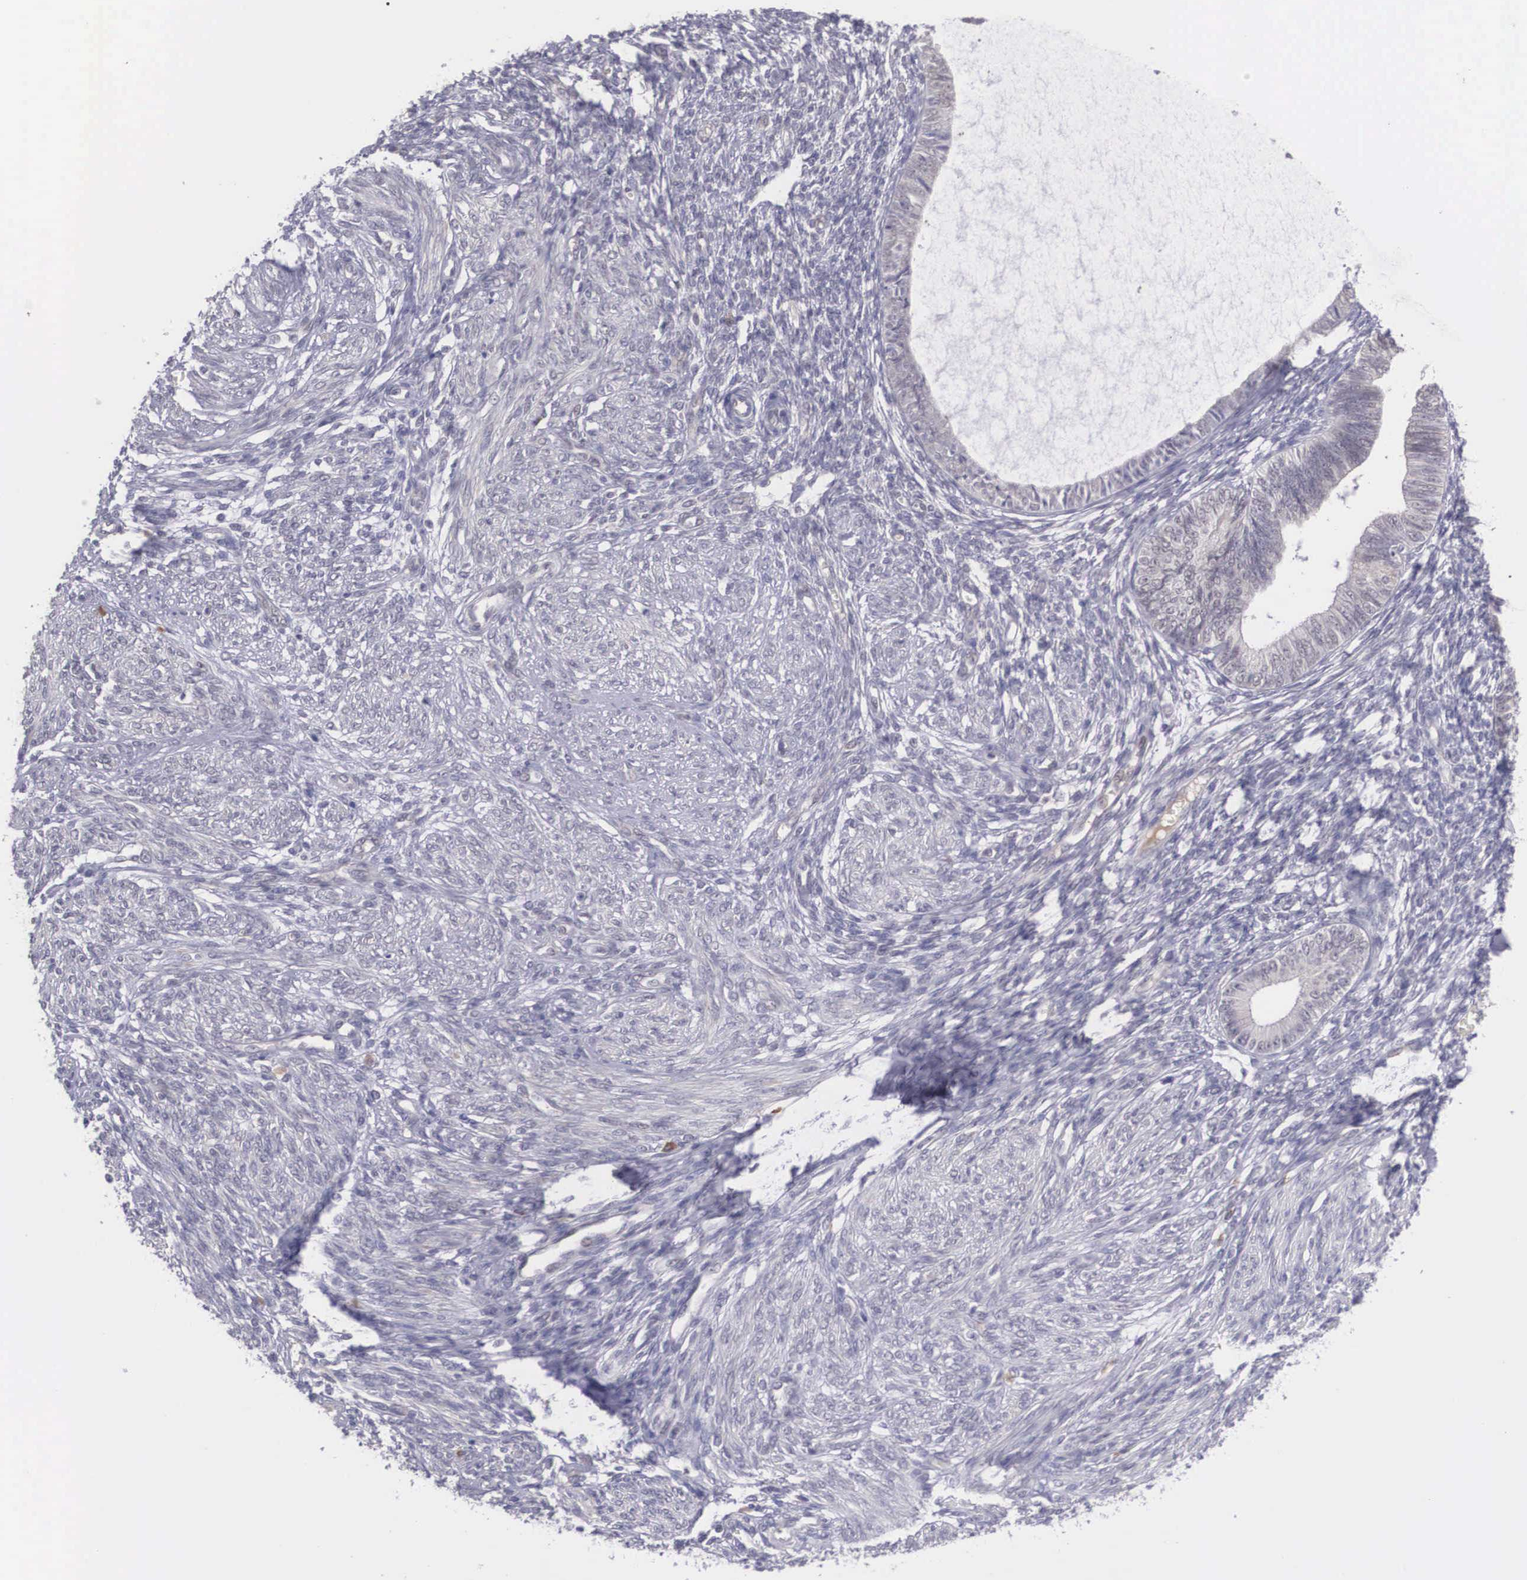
{"staining": {"intensity": "negative", "quantity": "none", "location": "none"}, "tissue": "endometrium", "cell_type": "Cells in endometrial stroma", "image_type": "normal", "snomed": [{"axis": "morphology", "description": "Normal tissue, NOS"}, {"axis": "topography", "description": "Endometrium"}], "caption": "Cells in endometrial stroma are negative for protein expression in normal human endometrium. (DAB IHC visualized using brightfield microscopy, high magnification).", "gene": "NINL", "patient": {"sex": "female", "age": 82}}